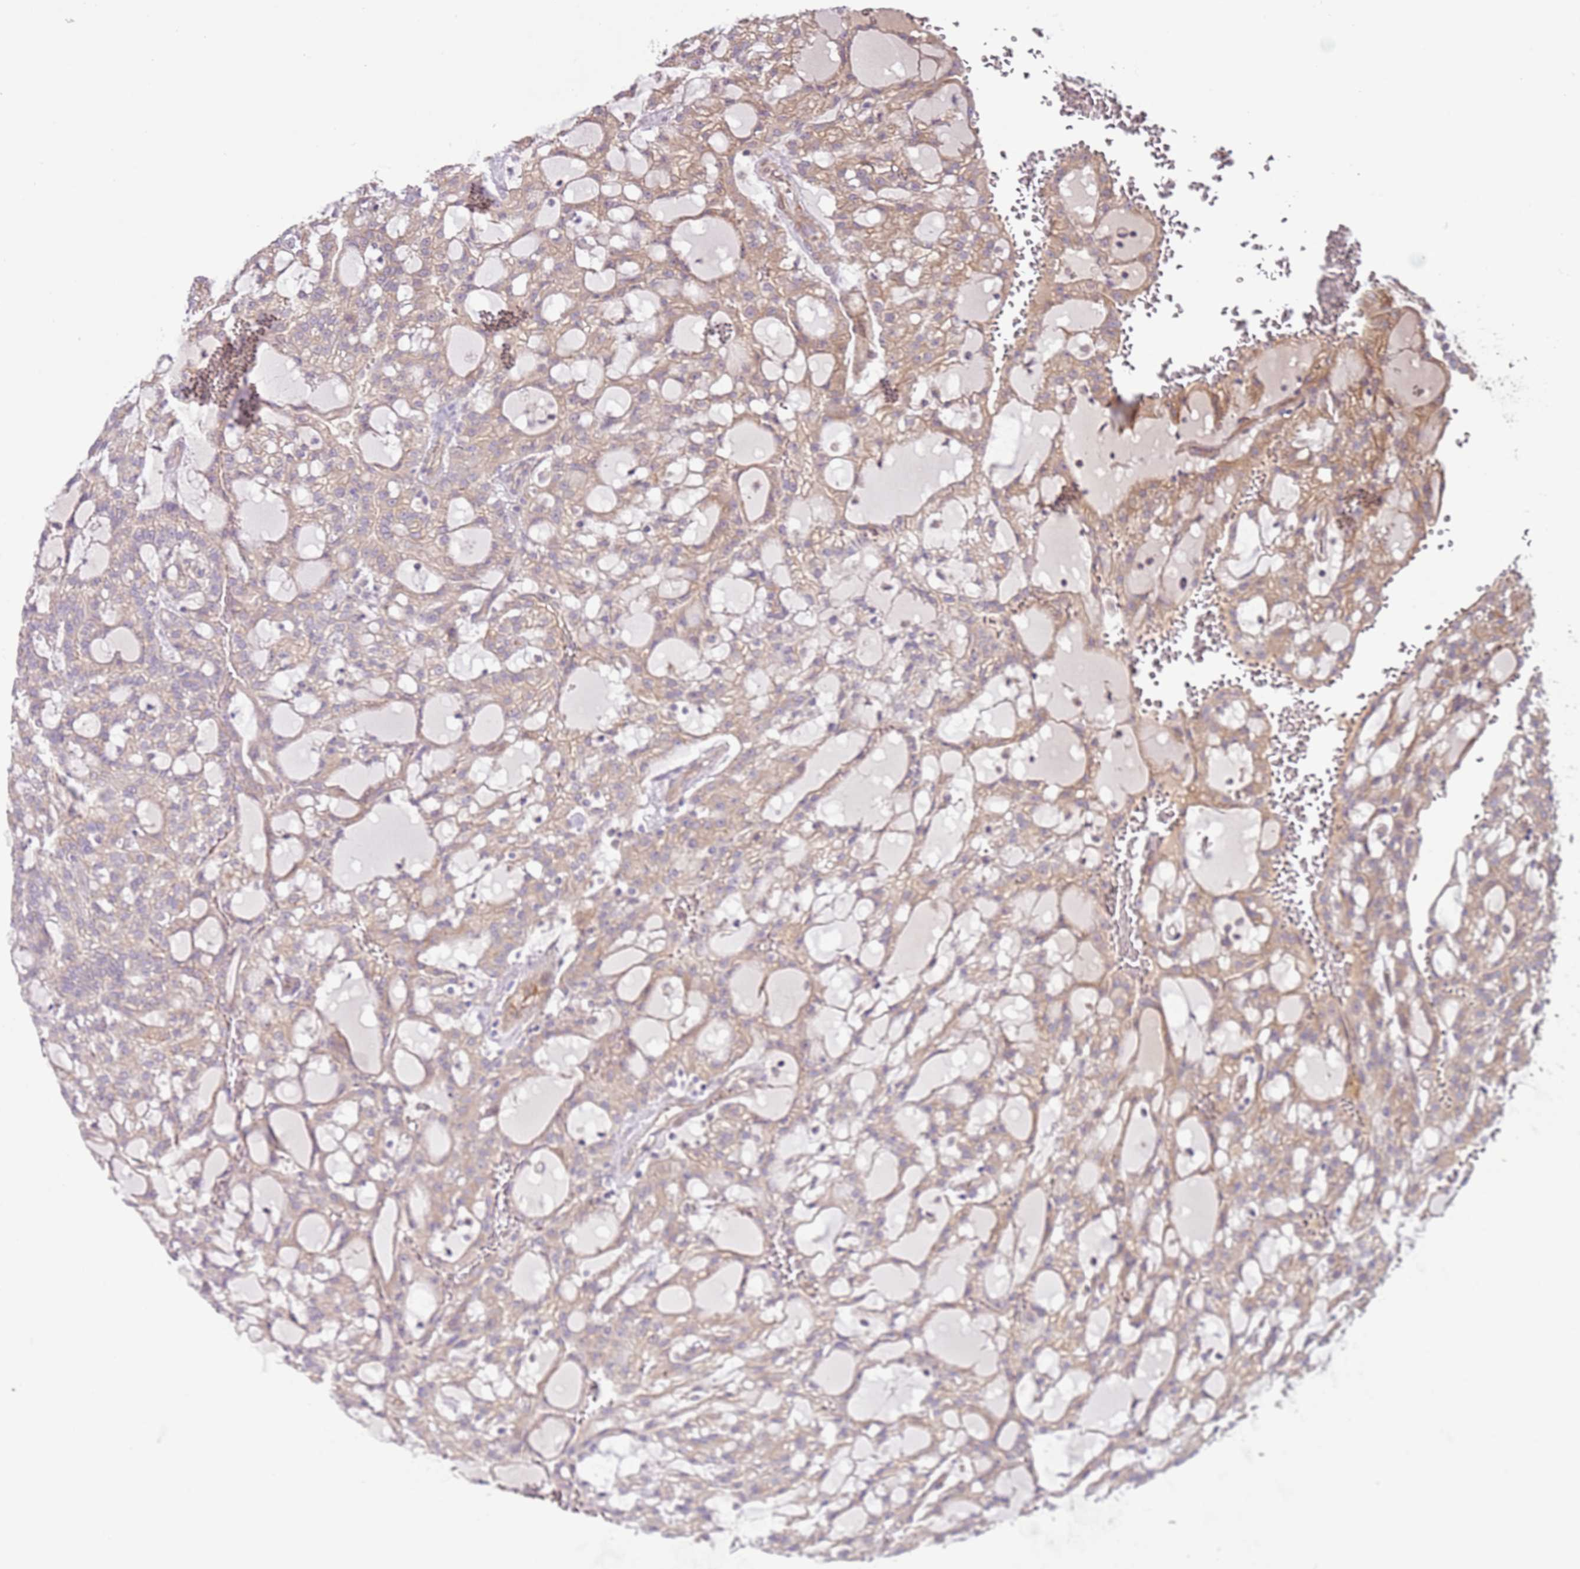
{"staining": {"intensity": "weak", "quantity": "25%-75%", "location": "cytoplasmic/membranous"}, "tissue": "renal cancer", "cell_type": "Tumor cells", "image_type": "cancer", "snomed": [{"axis": "morphology", "description": "Adenocarcinoma, NOS"}, {"axis": "topography", "description": "Kidney"}], "caption": "Renal cancer (adenocarcinoma) stained for a protein (brown) exhibits weak cytoplasmic/membranous positive expression in approximately 25%-75% of tumor cells.", "gene": "RNF128", "patient": {"sex": "male", "age": 63}}